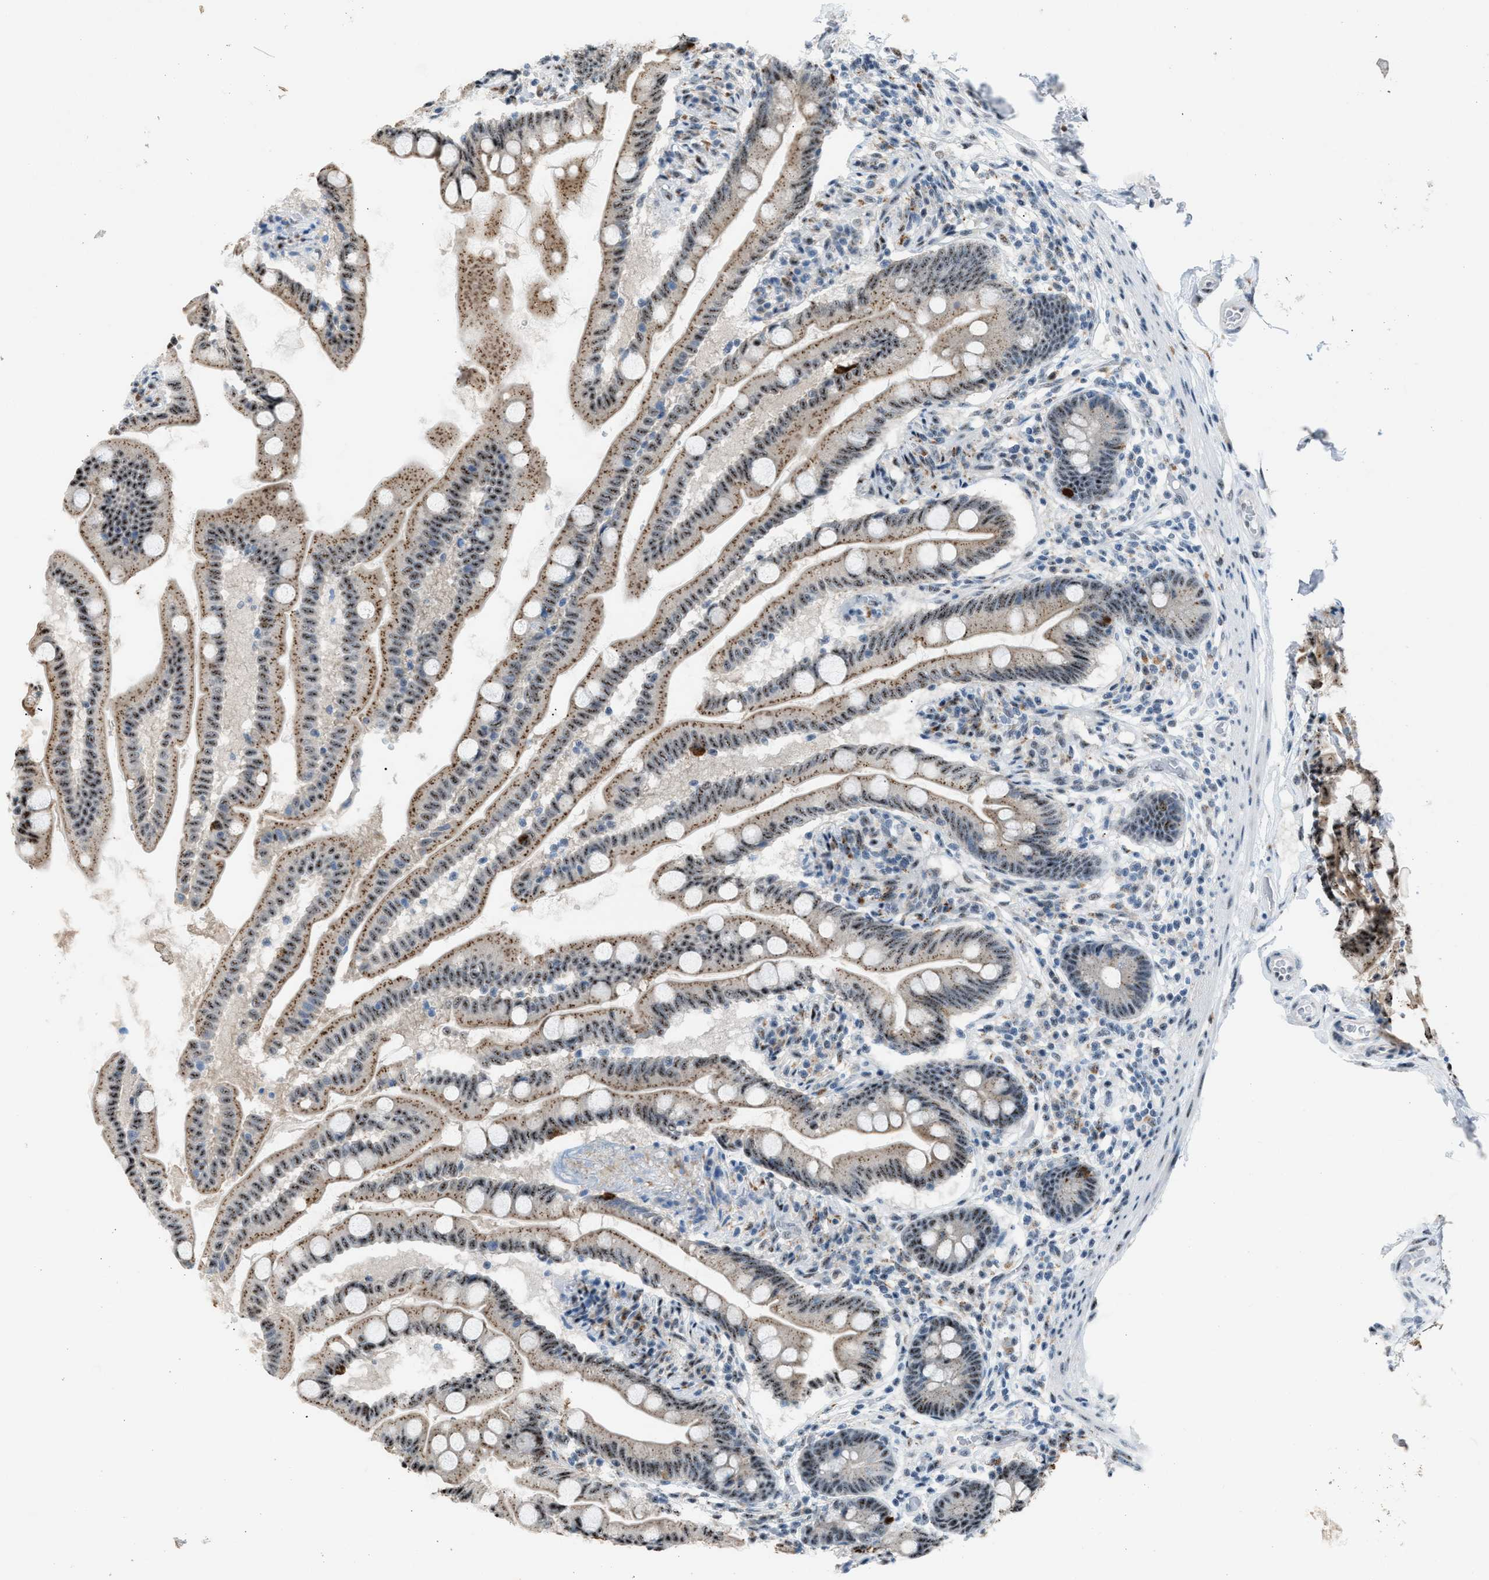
{"staining": {"intensity": "moderate", "quantity": ">75%", "location": "cytoplasmic/membranous,nuclear"}, "tissue": "small intestine", "cell_type": "Glandular cells", "image_type": "normal", "snomed": [{"axis": "morphology", "description": "Normal tissue, NOS"}, {"axis": "topography", "description": "Small intestine"}], "caption": "Immunohistochemistry staining of benign small intestine, which exhibits medium levels of moderate cytoplasmic/membranous,nuclear expression in approximately >75% of glandular cells indicating moderate cytoplasmic/membranous,nuclear protein positivity. The staining was performed using DAB (brown) for protein detection and nuclei were counterstained in hematoxylin (blue).", "gene": "CENPP", "patient": {"sex": "female", "age": 56}}